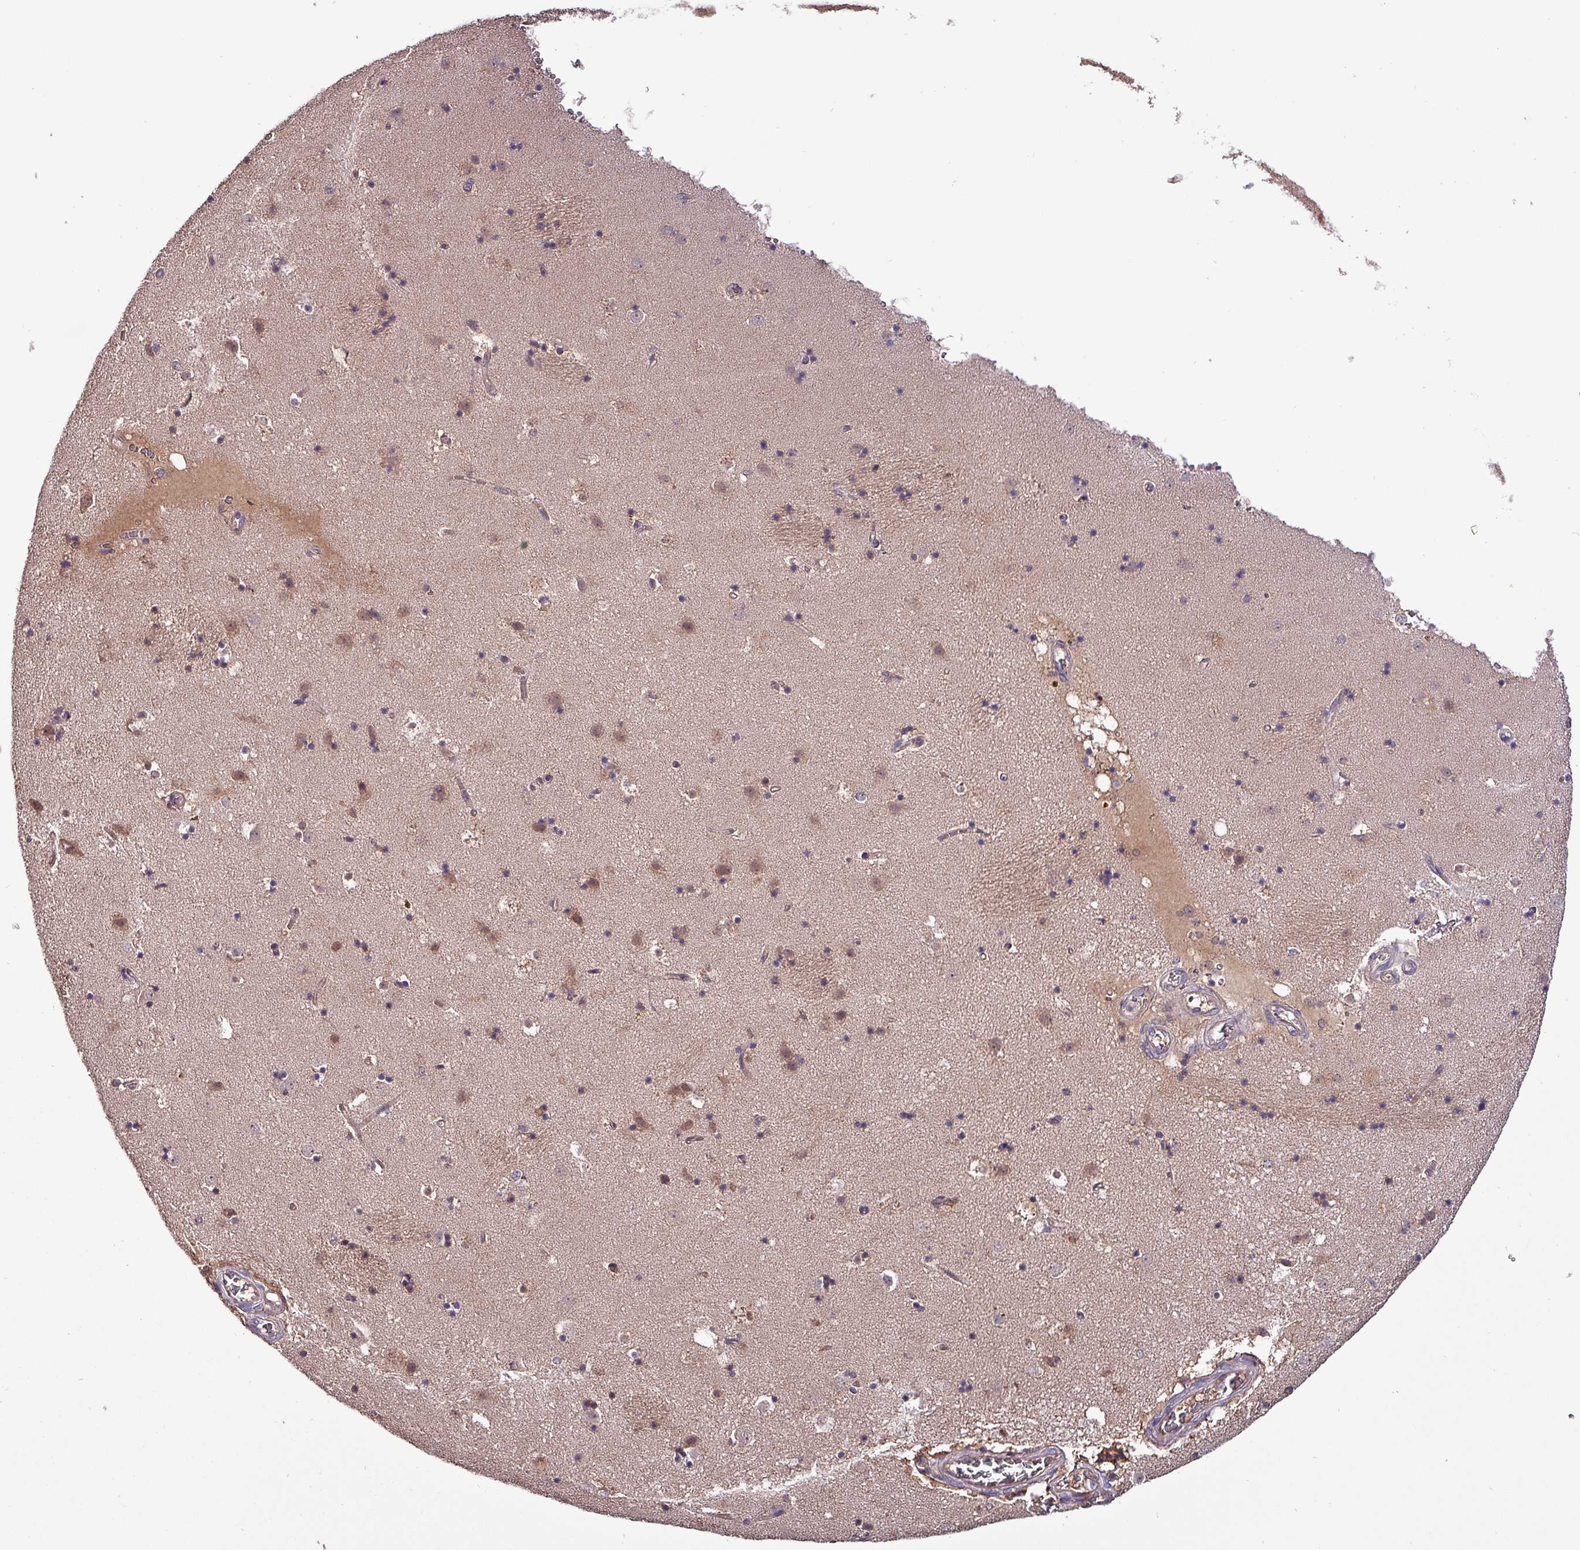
{"staining": {"intensity": "negative", "quantity": "none", "location": "none"}, "tissue": "caudate", "cell_type": "Glial cells", "image_type": "normal", "snomed": [{"axis": "morphology", "description": "Normal tissue, NOS"}, {"axis": "topography", "description": "Lateral ventricle wall"}], "caption": "Immunohistochemical staining of benign caudate demonstrates no significant positivity in glial cells.", "gene": "PAFAH1B2", "patient": {"sex": "male", "age": 58}}